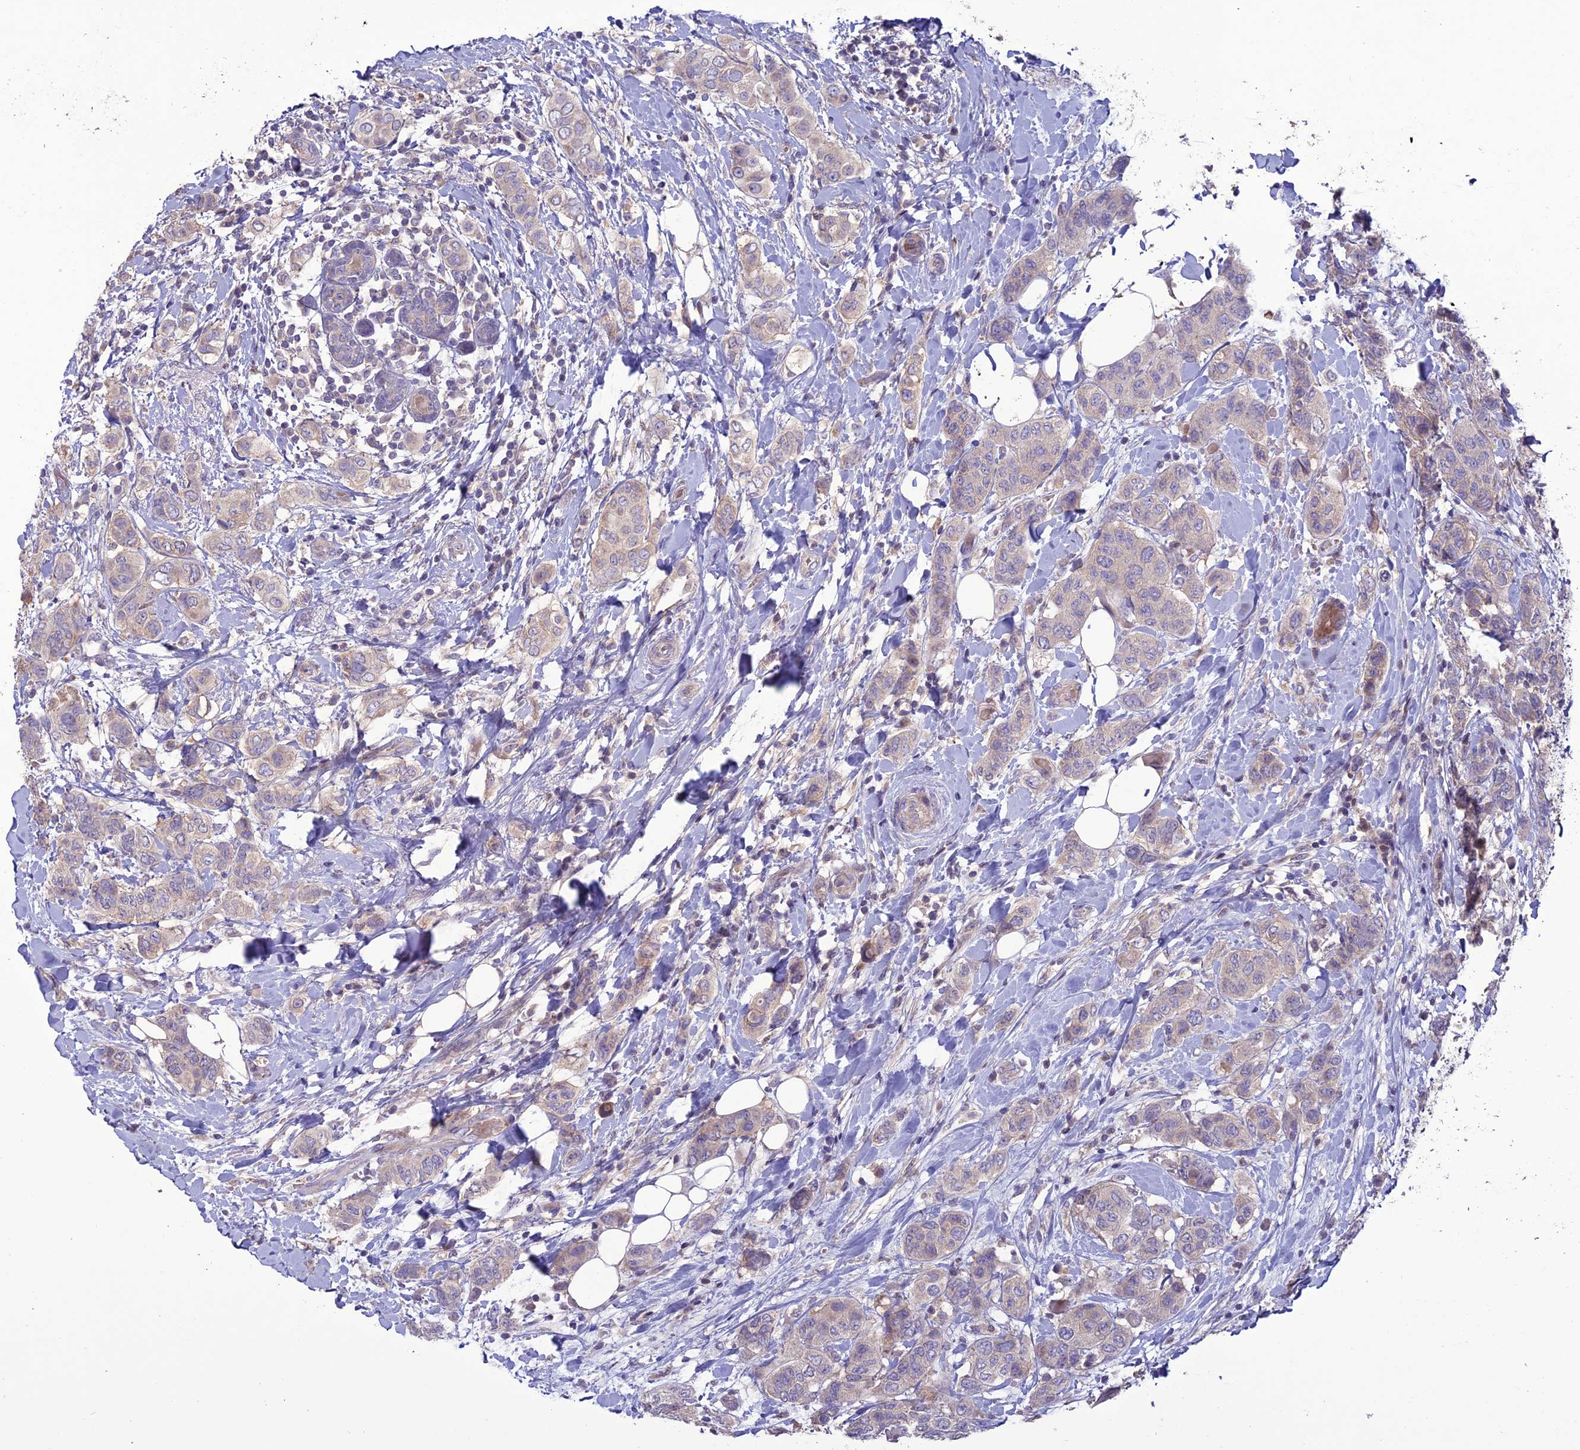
{"staining": {"intensity": "weak", "quantity": "<25%", "location": "cytoplasmic/membranous"}, "tissue": "breast cancer", "cell_type": "Tumor cells", "image_type": "cancer", "snomed": [{"axis": "morphology", "description": "Lobular carcinoma"}, {"axis": "topography", "description": "Breast"}], "caption": "Micrograph shows no significant protein expression in tumor cells of breast cancer.", "gene": "C2orf76", "patient": {"sex": "female", "age": 51}}